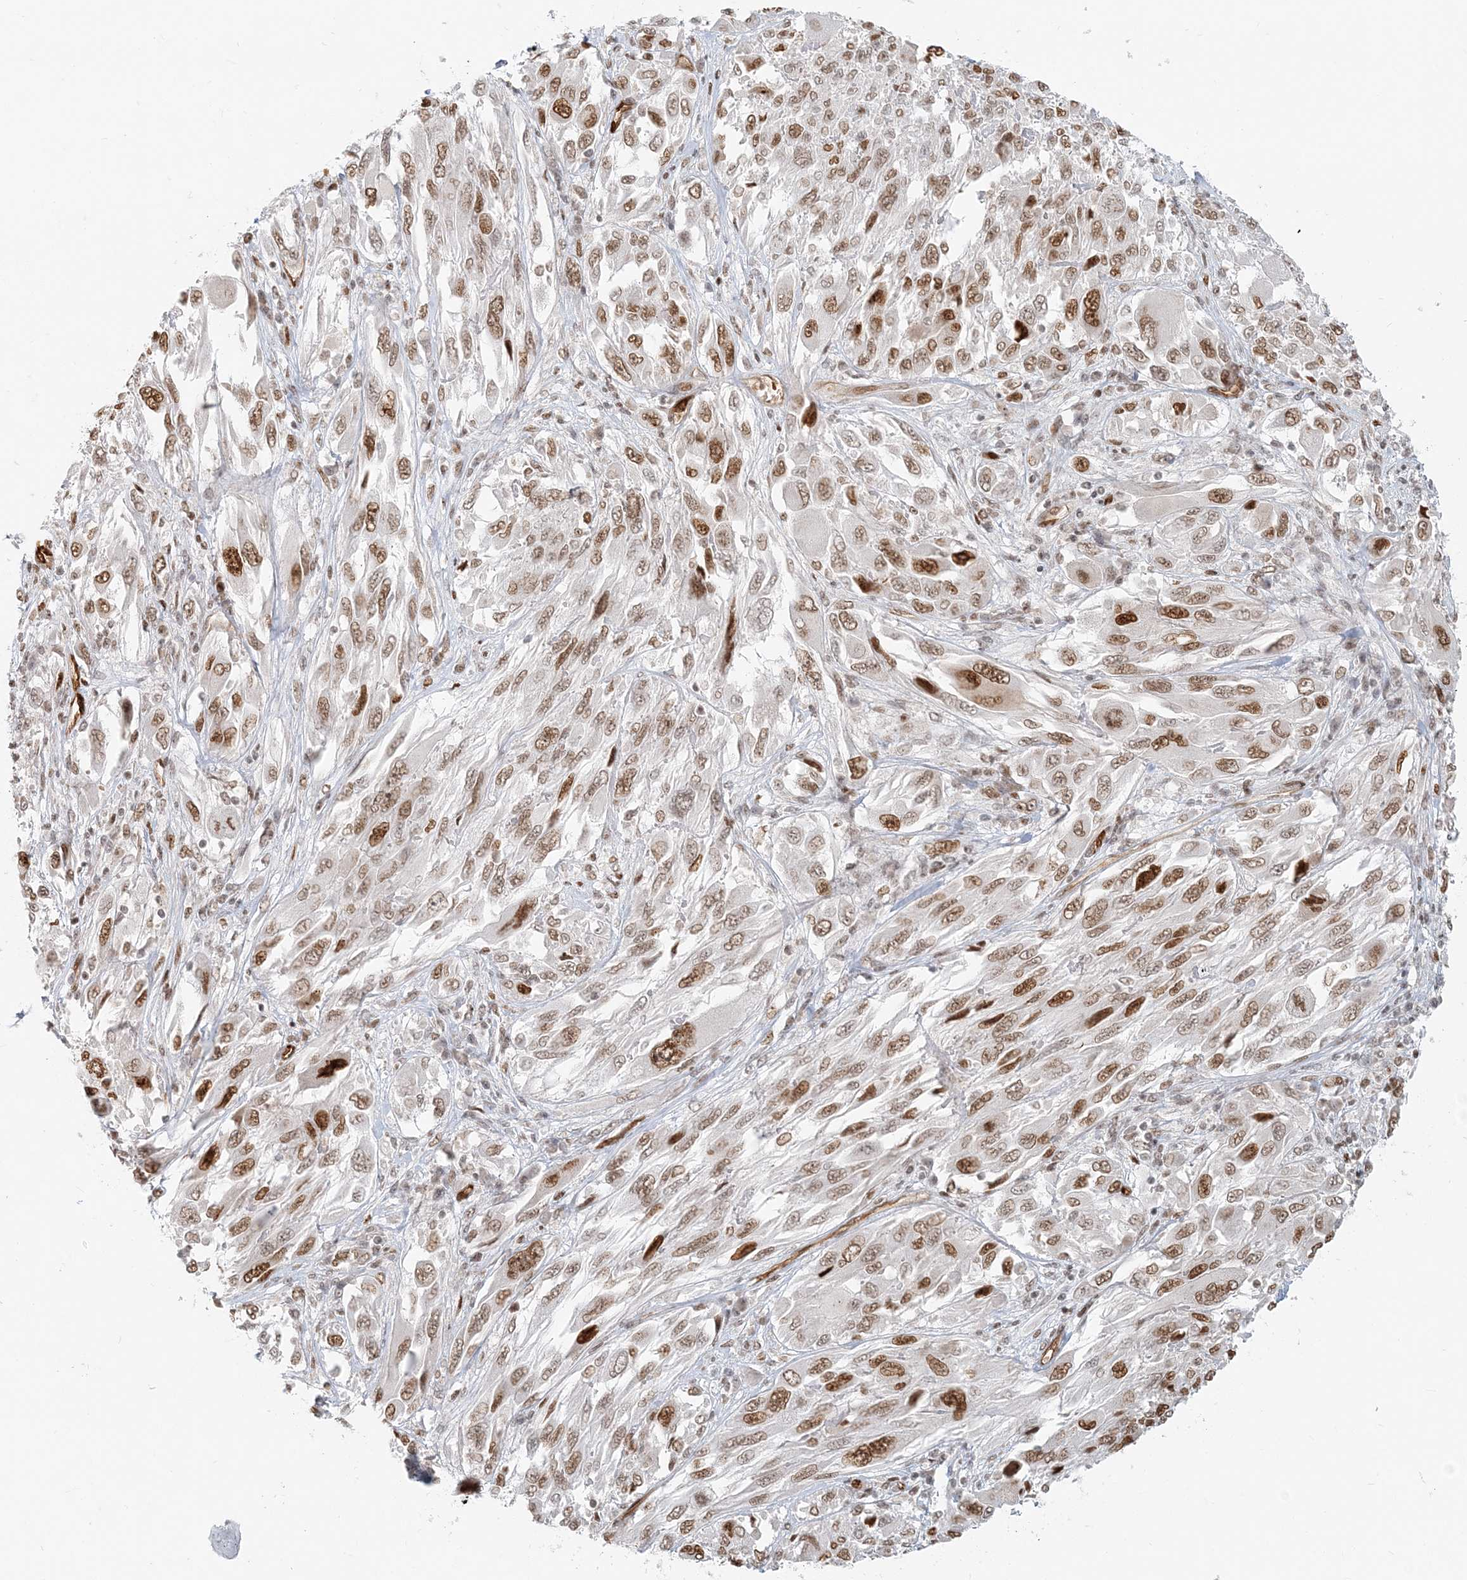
{"staining": {"intensity": "moderate", "quantity": ">75%", "location": "nuclear"}, "tissue": "melanoma", "cell_type": "Tumor cells", "image_type": "cancer", "snomed": [{"axis": "morphology", "description": "Malignant melanoma, NOS"}, {"axis": "topography", "description": "Skin"}], "caption": "A histopathology image showing moderate nuclear staining in about >75% of tumor cells in melanoma, as visualized by brown immunohistochemical staining.", "gene": "BAZ1B", "patient": {"sex": "female", "age": 91}}